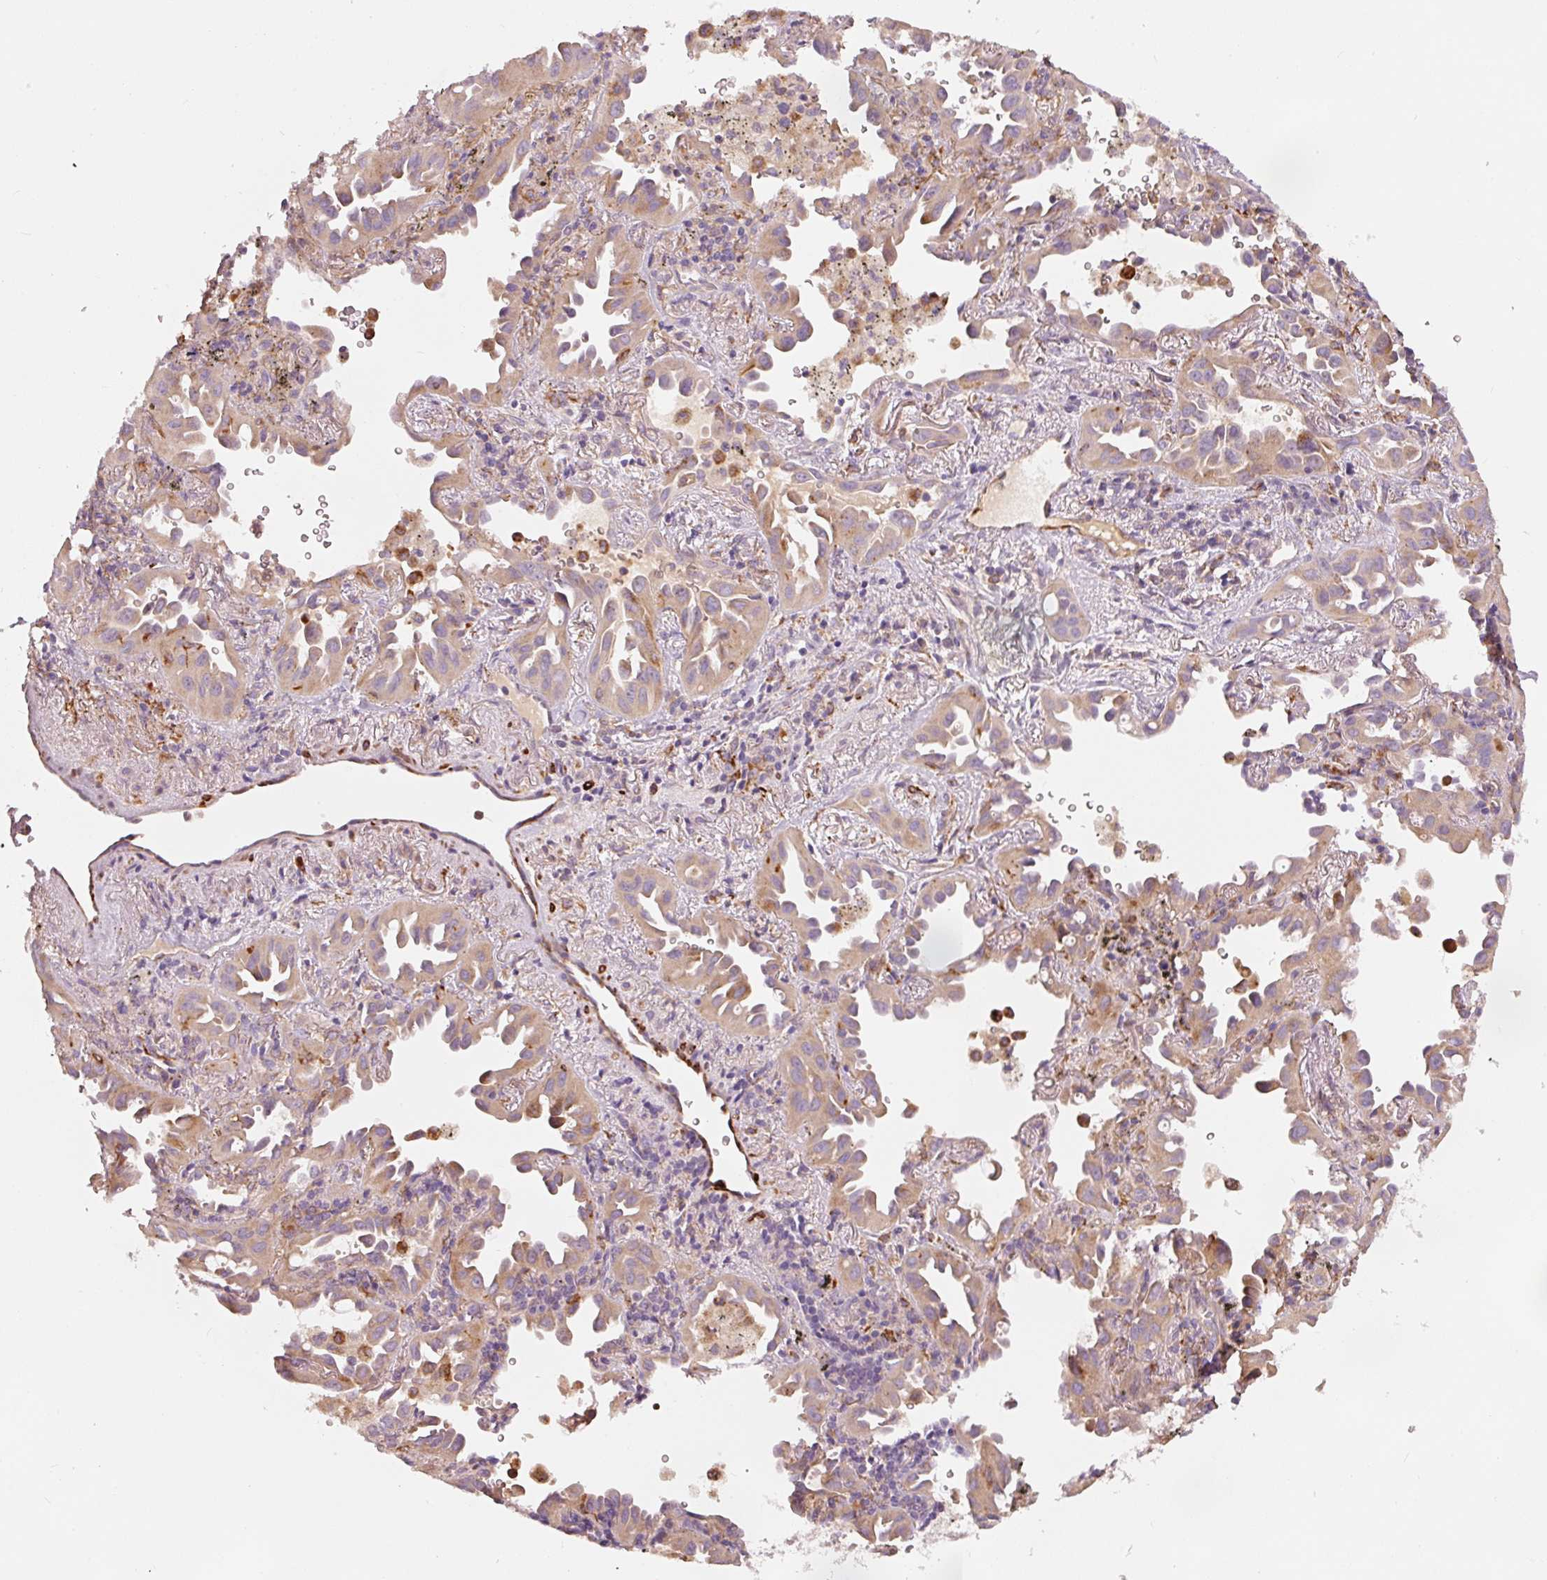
{"staining": {"intensity": "moderate", "quantity": ">75%", "location": "cytoplasmic/membranous"}, "tissue": "lung cancer", "cell_type": "Tumor cells", "image_type": "cancer", "snomed": [{"axis": "morphology", "description": "Adenocarcinoma, NOS"}, {"axis": "topography", "description": "Lung"}], "caption": "This is a photomicrograph of immunohistochemistry (IHC) staining of lung cancer (adenocarcinoma), which shows moderate expression in the cytoplasmic/membranous of tumor cells.", "gene": "KLHL21", "patient": {"sex": "male", "age": 68}}